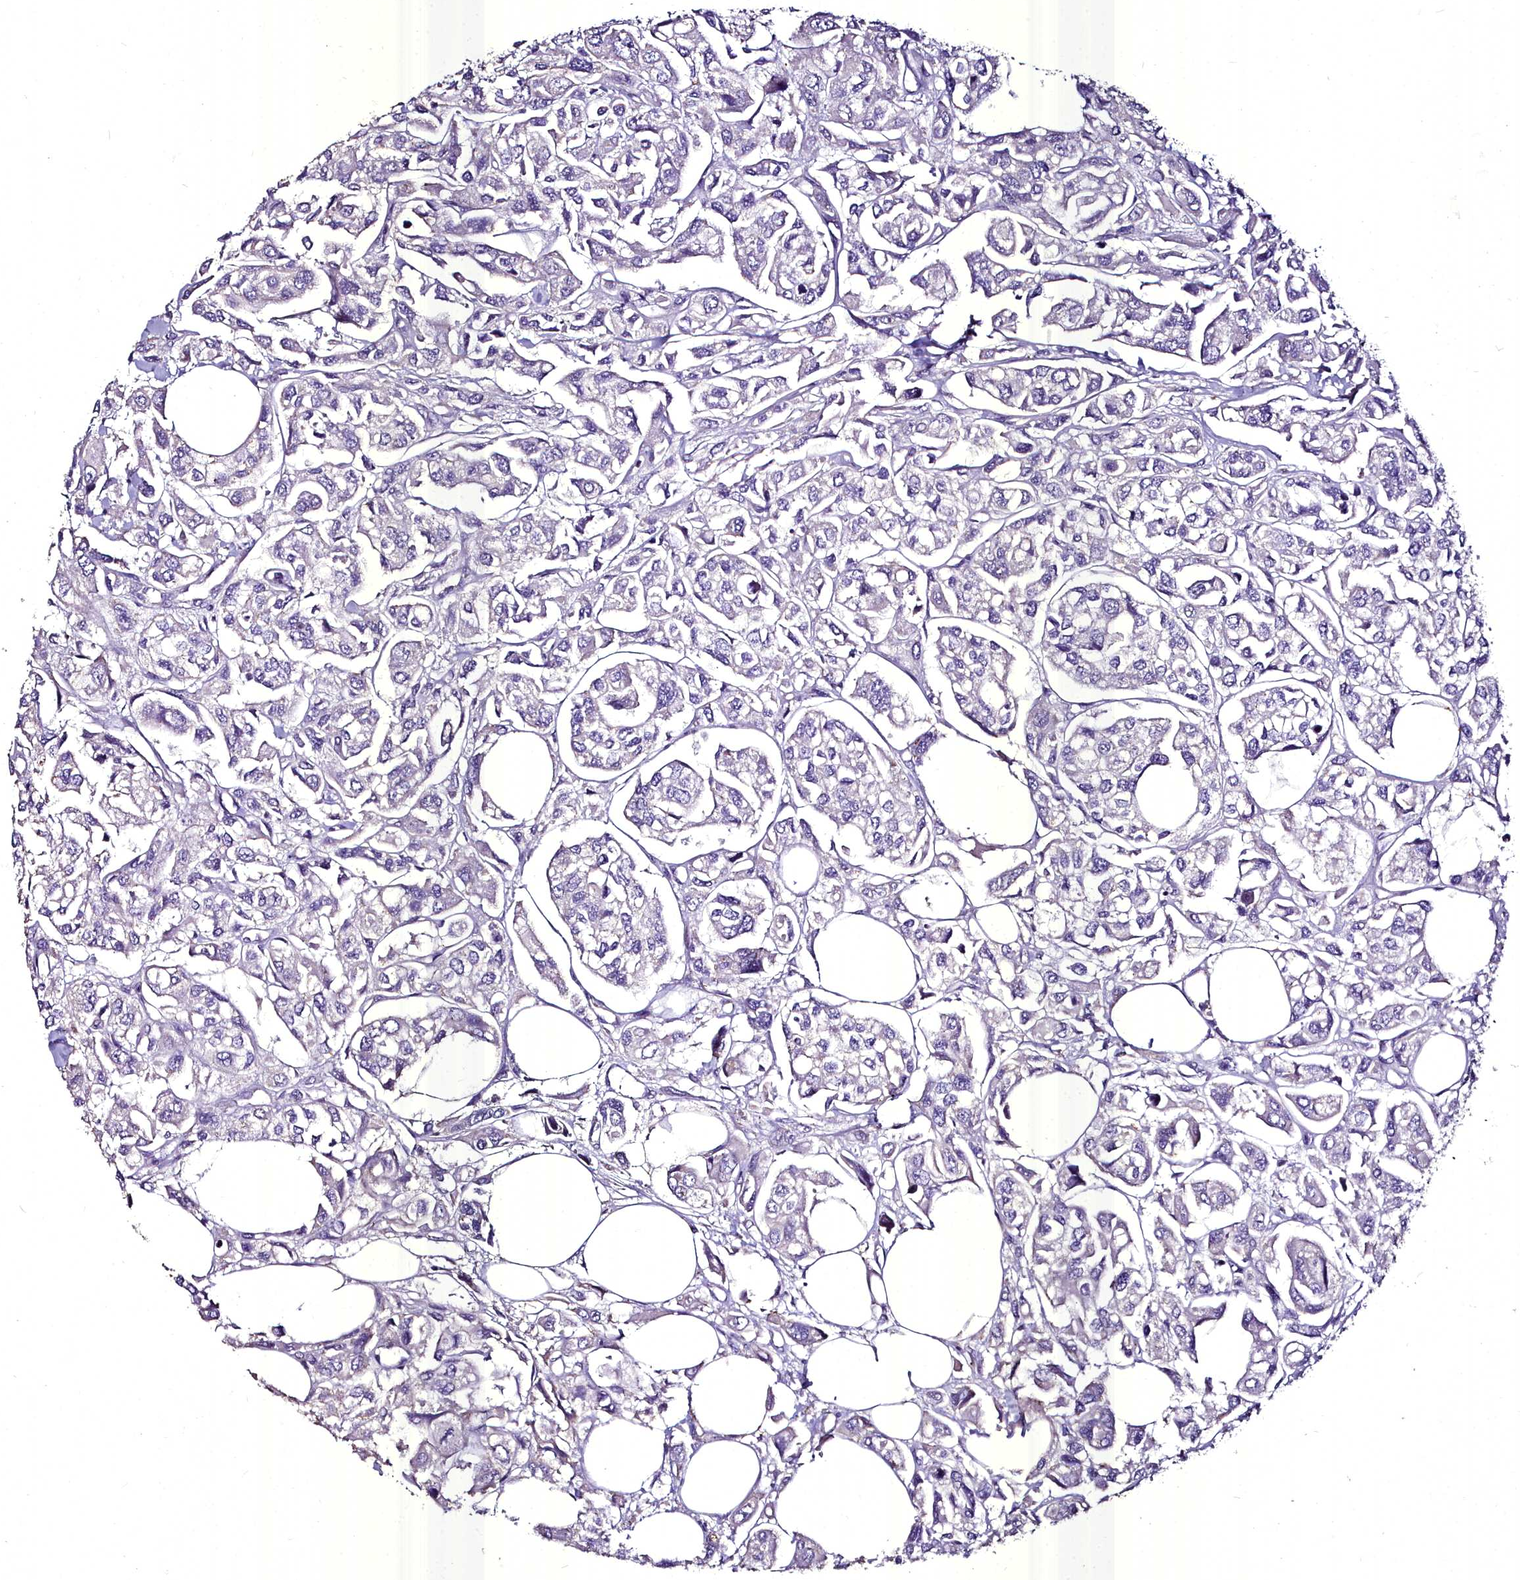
{"staining": {"intensity": "negative", "quantity": "none", "location": "none"}, "tissue": "urothelial cancer", "cell_type": "Tumor cells", "image_type": "cancer", "snomed": [{"axis": "morphology", "description": "Urothelial carcinoma, High grade"}, {"axis": "topography", "description": "Urinary bladder"}], "caption": "Protein analysis of urothelial cancer displays no significant expression in tumor cells. Nuclei are stained in blue.", "gene": "MS4A18", "patient": {"sex": "male", "age": 67}}